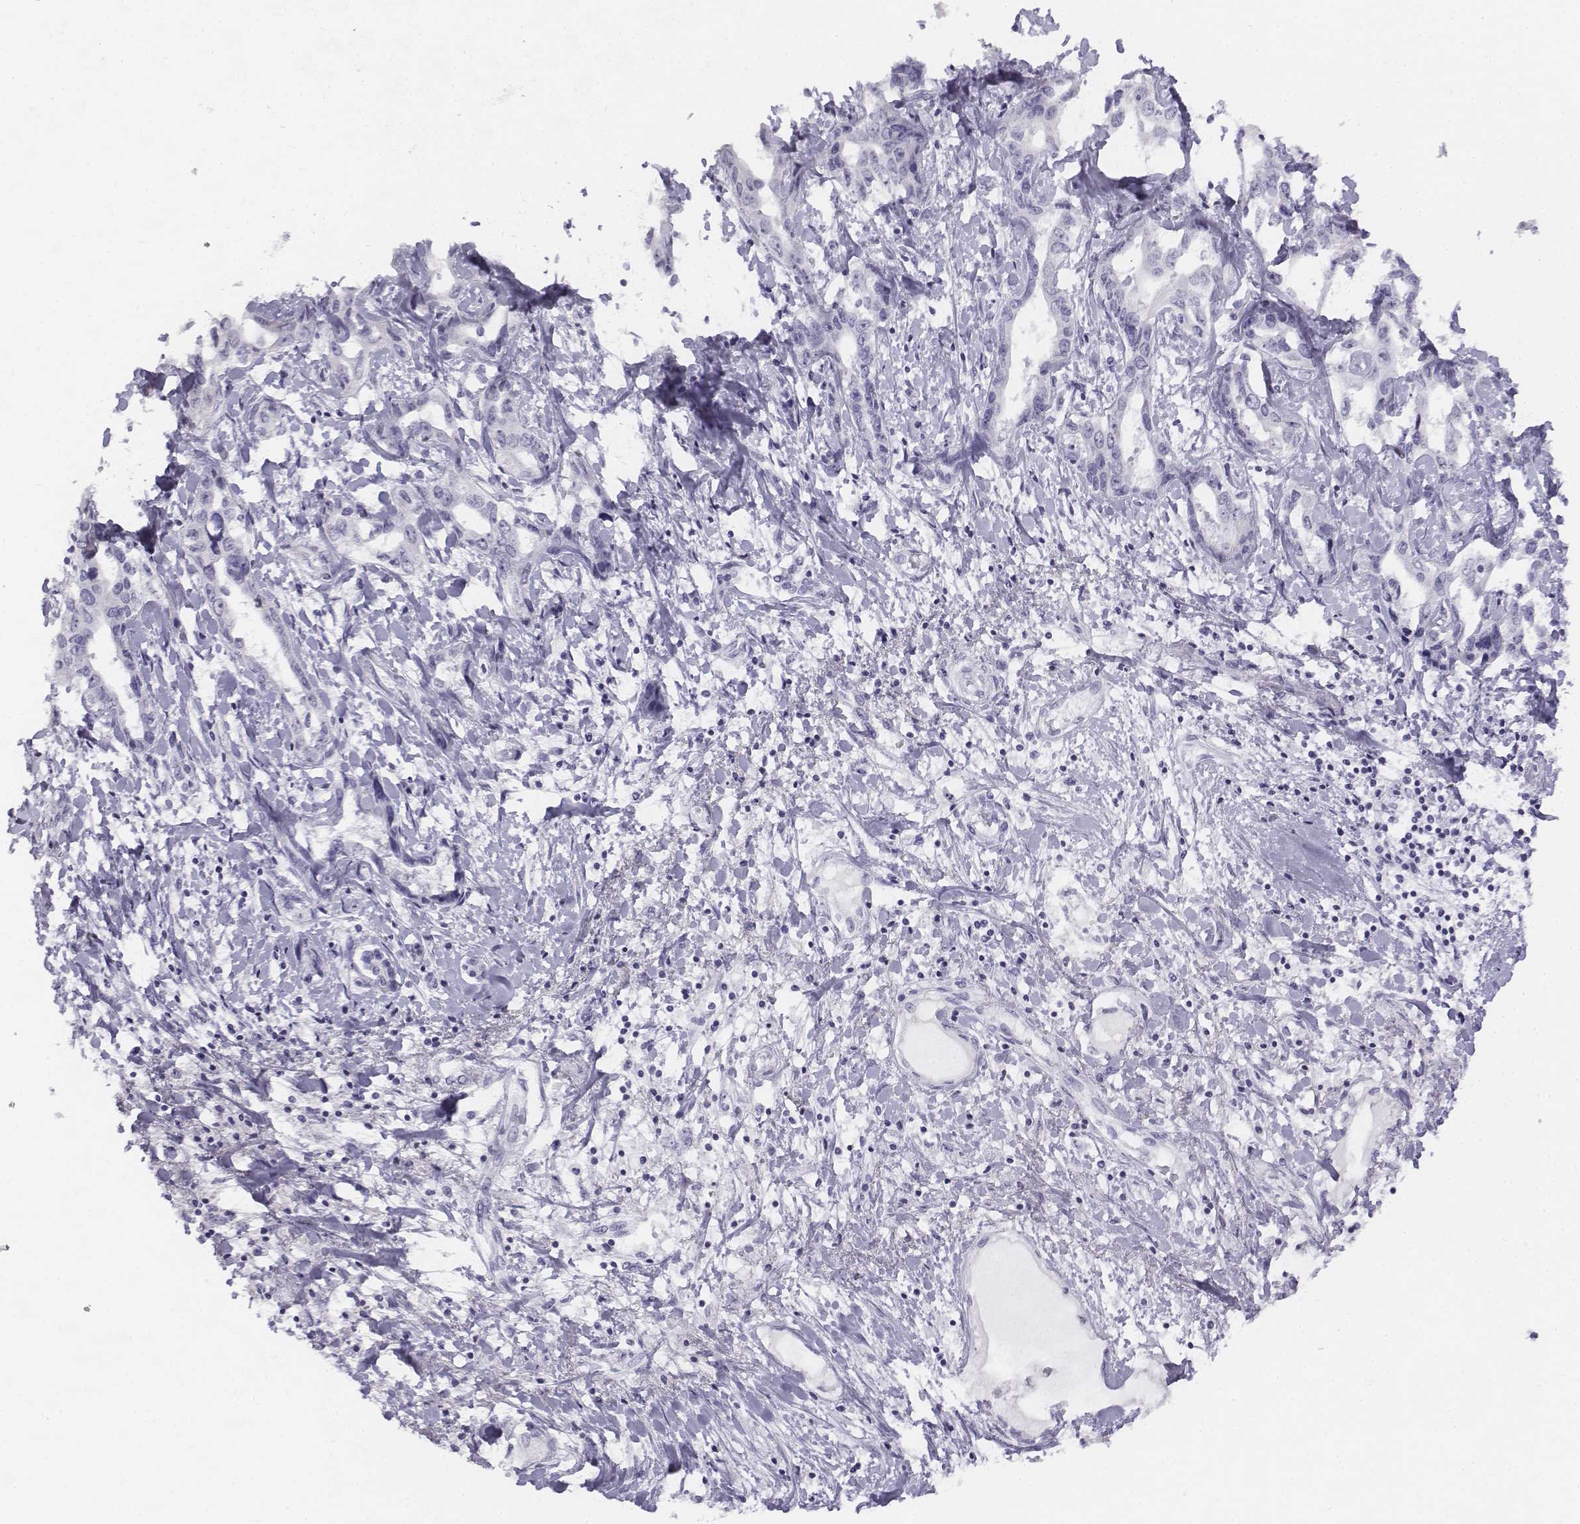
{"staining": {"intensity": "negative", "quantity": "none", "location": "none"}, "tissue": "liver cancer", "cell_type": "Tumor cells", "image_type": "cancer", "snomed": [{"axis": "morphology", "description": "Cholangiocarcinoma"}, {"axis": "topography", "description": "Liver"}], "caption": "Tumor cells show no significant expression in liver cholangiocarcinoma.", "gene": "UCN2", "patient": {"sex": "male", "age": 59}}